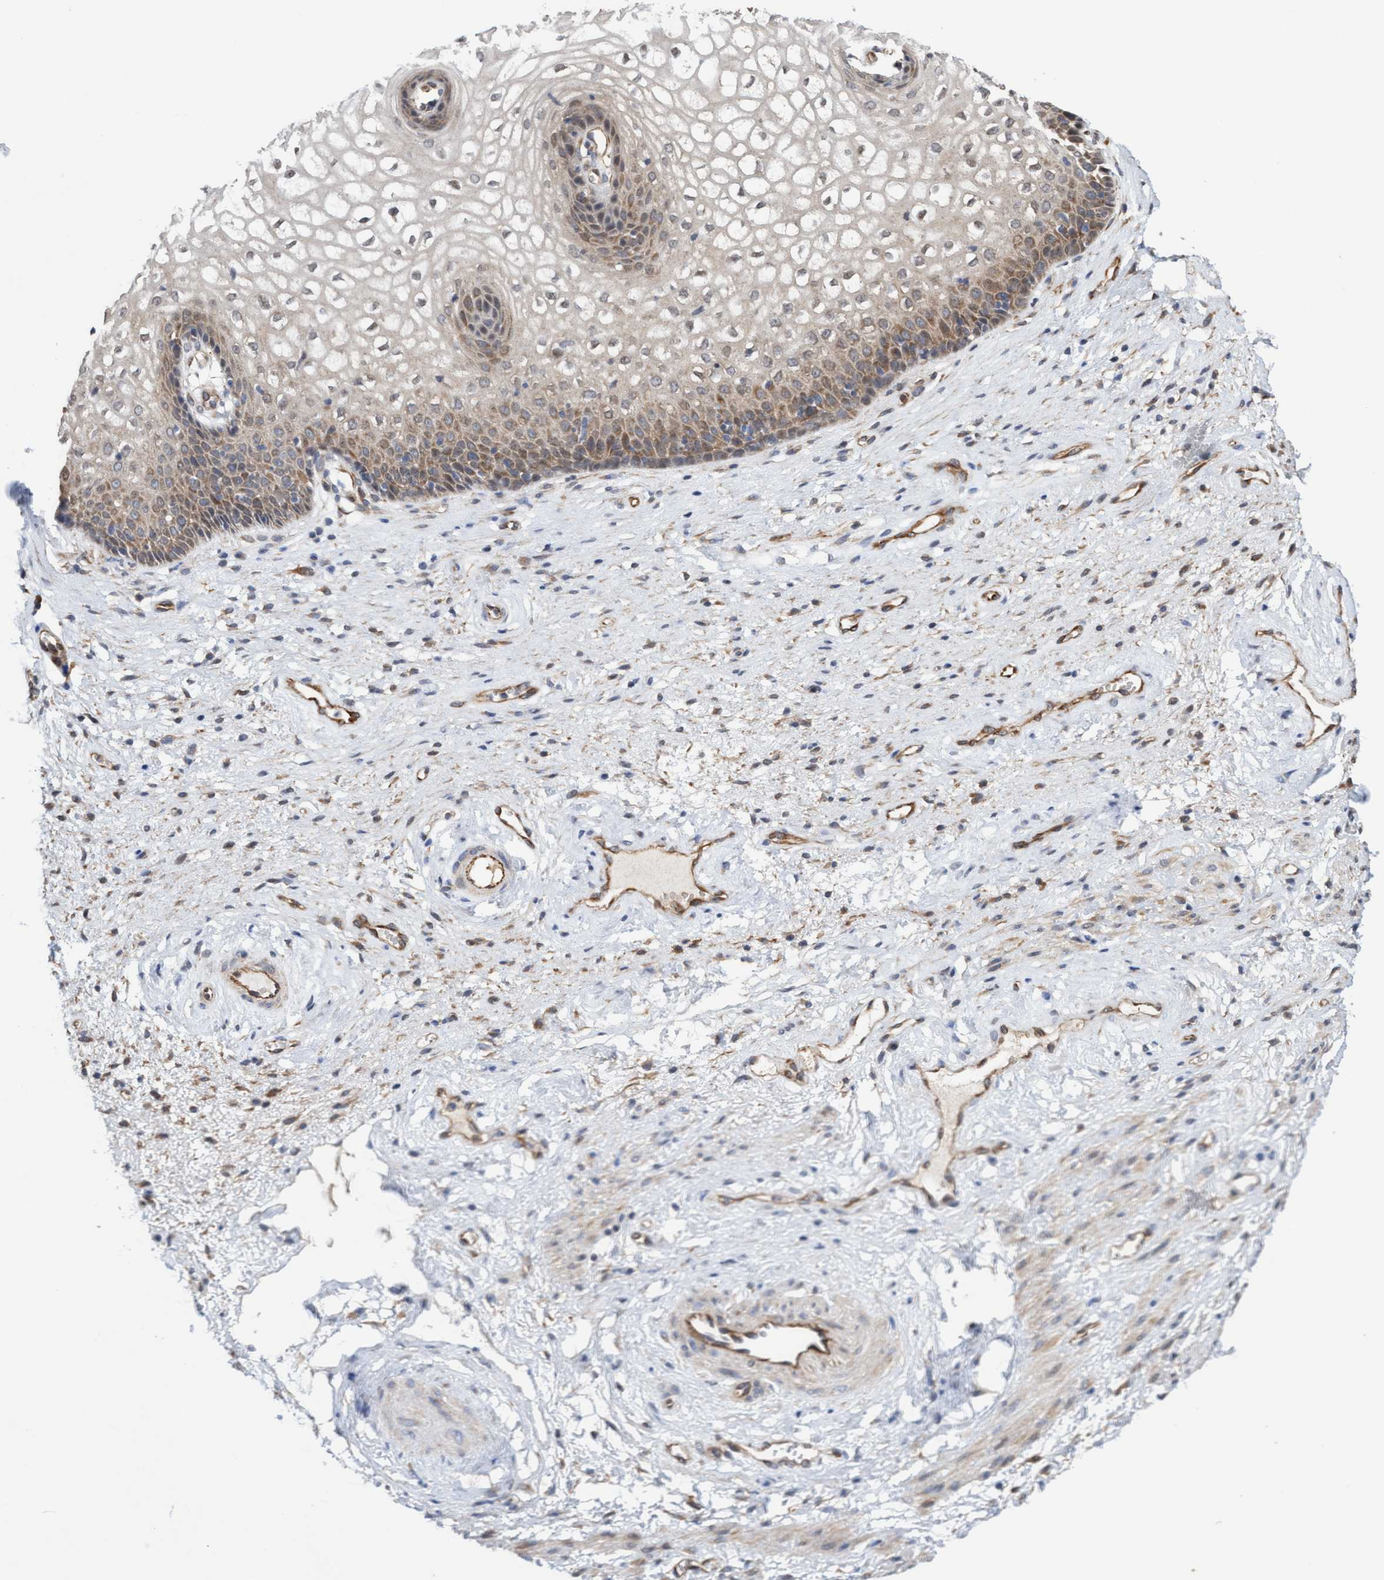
{"staining": {"intensity": "moderate", "quantity": "25%-75%", "location": "cytoplasmic/membranous"}, "tissue": "vagina", "cell_type": "Squamous epithelial cells", "image_type": "normal", "snomed": [{"axis": "morphology", "description": "Normal tissue, NOS"}, {"axis": "topography", "description": "Vagina"}], "caption": "DAB (3,3'-diaminobenzidine) immunohistochemical staining of benign vagina reveals moderate cytoplasmic/membranous protein staining in about 25%-75% of squamous epithelial cells. (DAB = brown stain, brightfield microscopy at high magnification).", "gene": "ITFG1", "patient": {"sex": "female", "age": 34}}